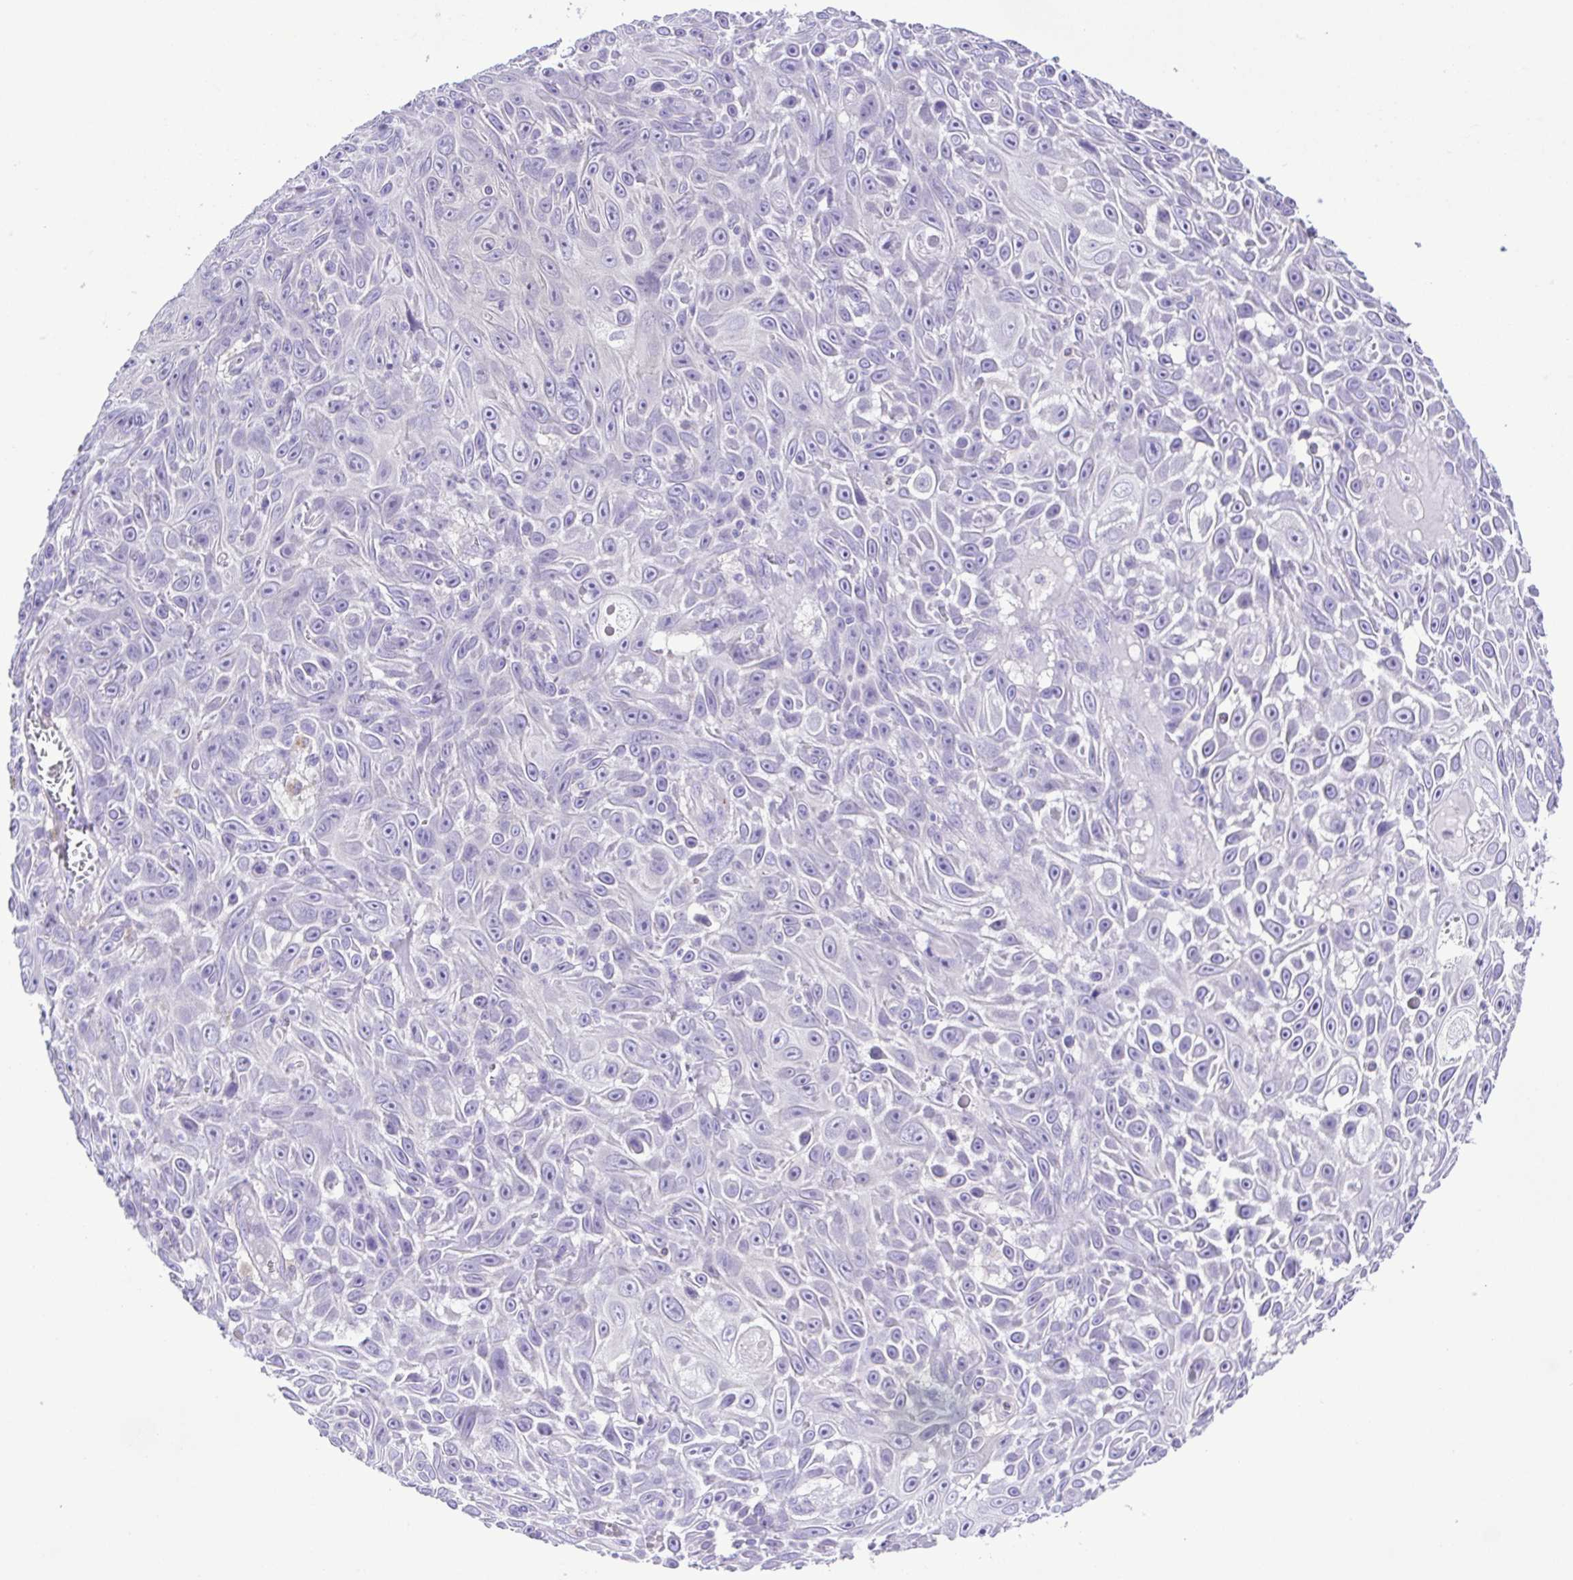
{"staining": {"intensity": "negative", "quantity": "none", "location": "none"}, "tissue": "skin cancer", "cell_type": "Tumor cells", "image_type": "cancer", "snomed": [{"axis": "morphology", "description": "Squamous cell carcinoma, NOS"}, {"axis": "topography", "description": "Skin"}], "caption": "Tumor cells show no significant staining in skin squamous cell carcinoma.", "gene": "SYT1", "patient": {"sex": "male", "age": 82}}